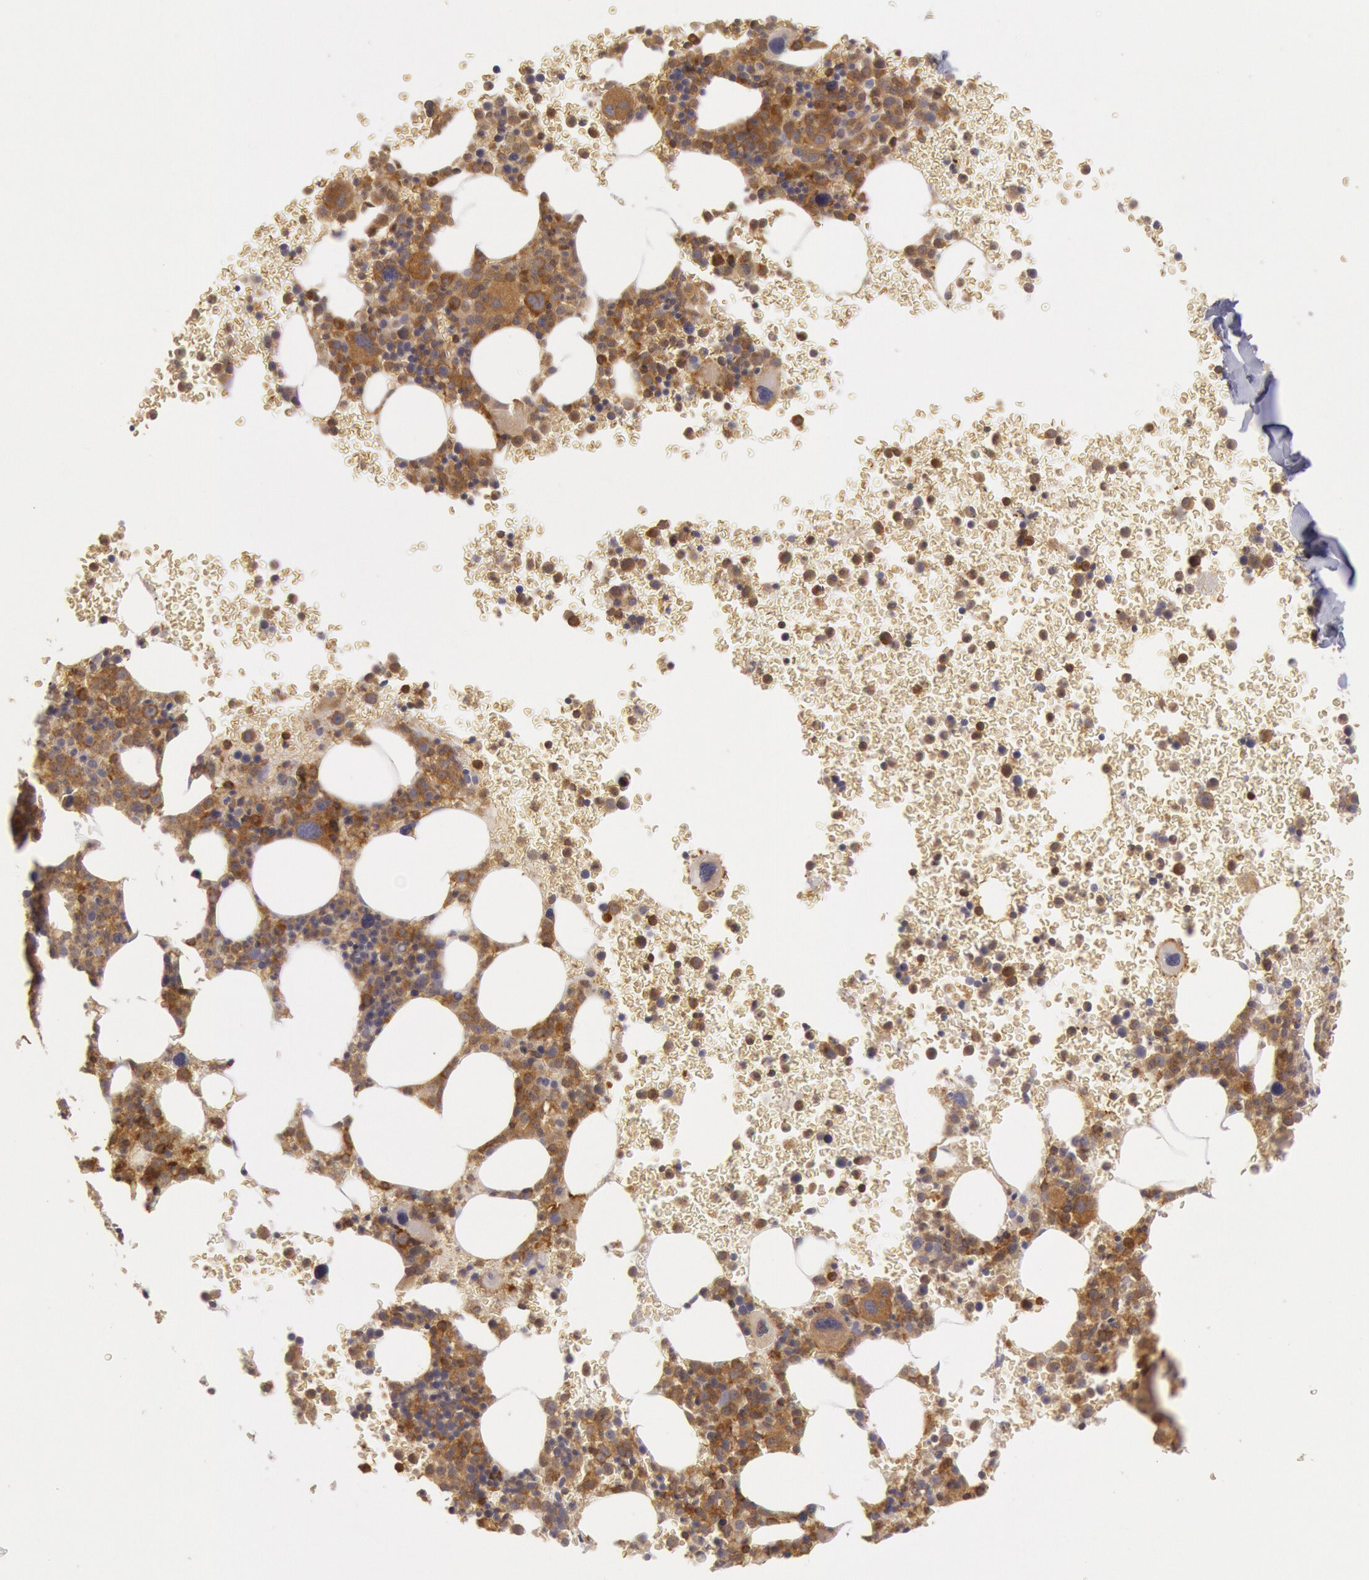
{"staining": {"intensity": "moderate", "quantity": ">75%", "location": "cytoplasmic/membranous"}, "tissue": "bone marrow", "cell_type": "Hematopoietic cells", "image_type": "normal", "snomed": [{"axis": "morphology", "description": "Normal tissue, NOS"}, {"axis": "topography", "description": "Bone marrow"}], "caption": "Protein expression analysis of benign bone marrow displays moderate cytoplasmic/membranous positivity in approximately >75% of hematopoietic cells. The staining was performed using DAB (3,3'-diaminobenzidine), with brown indicating positive protein expression. Nuclei are stained blue with hematoxylin.", "gene": "IKBKB", "patient": {"sex": "male", "age": 69}}